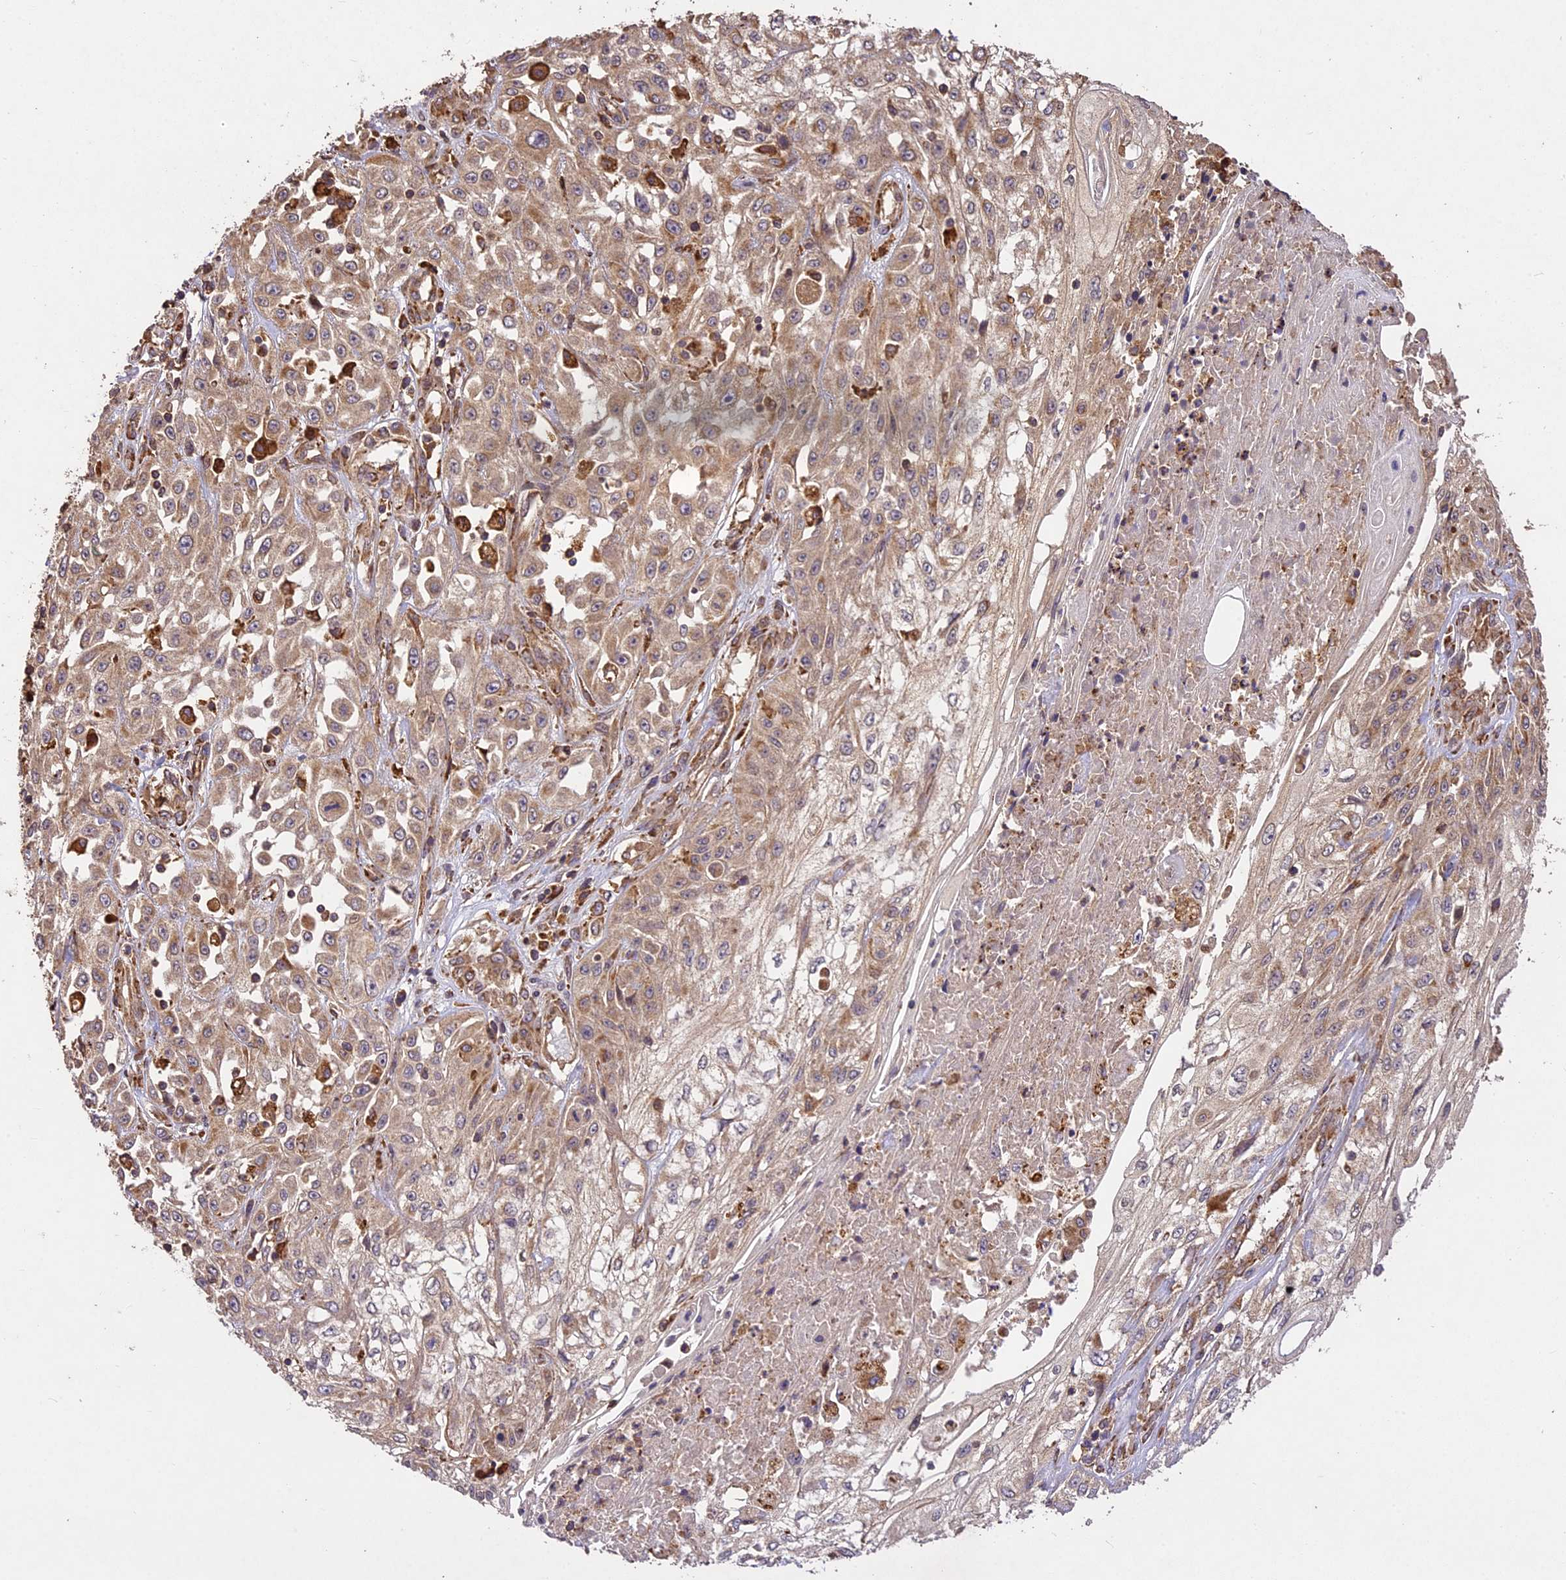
{"staining": {"intensity": "weak", "quantity": ">75%", "location": "cytoplasmic/membranous"}, "tissue": "skin cancer", "cell_type": "Tumor cells", "image_type": "cancer", "snomed": [{"axis": "morphology", "description": "Squamous cell carcinoma, NOS"}, {"axis": "morphology", "description": "Squamous cell carcinoma, metastatic, NOS"}, {"axis": "topography", "description": "Skin"}, {"axis": "topography", "description": "Lymph node"}], "caption": "Brown immunohistochemical staining in human squamous cell carcinoma (skin) demonstrates weak cytoplasmic/membranous staining in approximately >75% of tumor cells. (Stains: DAB (3,3'-diaminobenzidine) in brown, nuclei in blue, Microscopy: brightfield microscopy at high magnification).", "gene": "BRAP", "patient": {"sex": "male", "age": 75}}